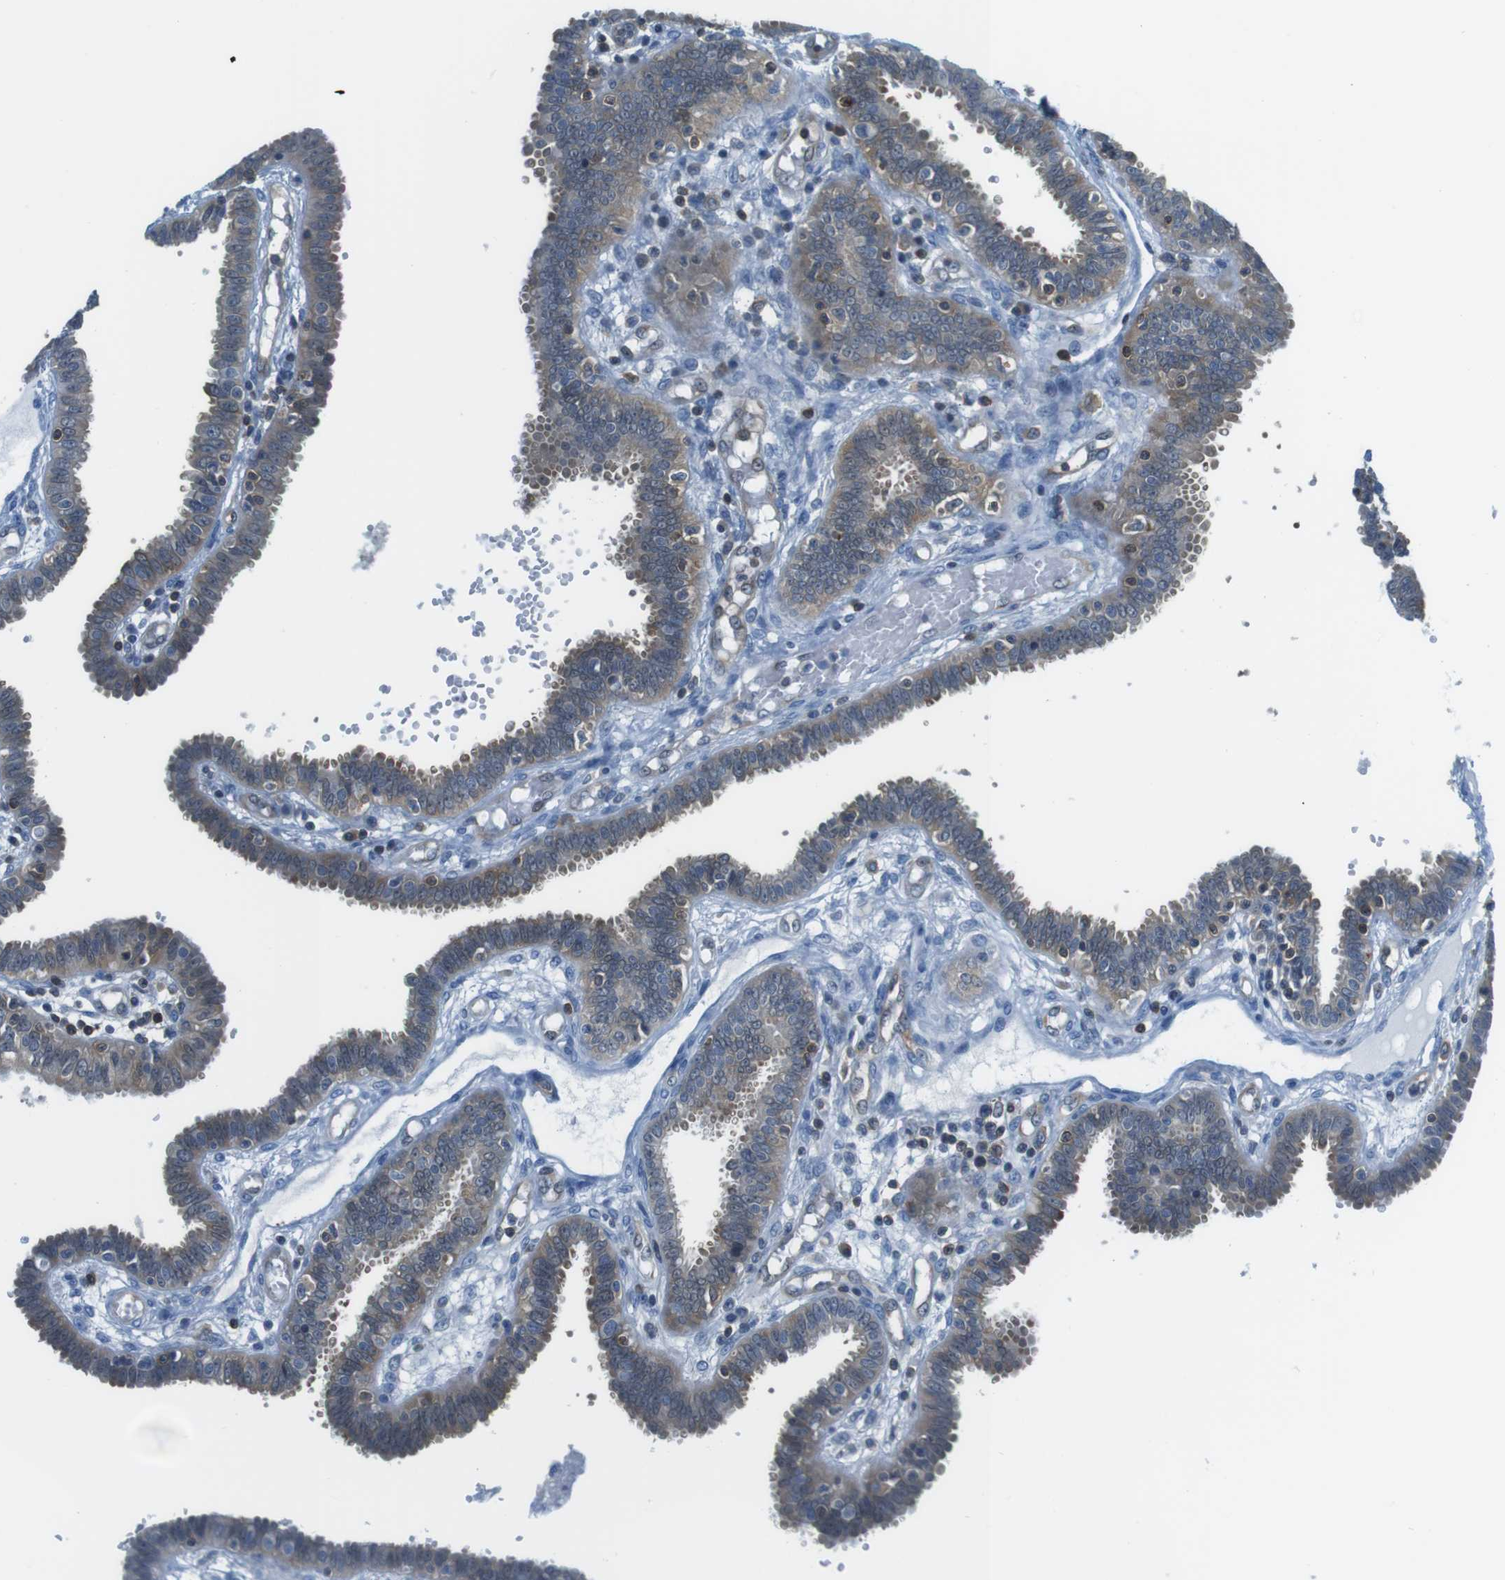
{"staining": {"intensity": "weak", "quantity": ">75%", "location": "cytoplasmic/membranous"}, "tissue": "fallopian tube", "cell_type": "Glandular cells", "image_type": "normal", "snomed": [{"axis": "morphology", "description": "Normal tissue, NOS"}, {"axis": "topography", "description": "Fallopian tube"}], "caption": "Protein positivity by immunohistochemistry (IHC) exhibits weak cytoplasmic/membranous positivity in approximately >75% of glandular cells in unremarkable fallopian tube.", "gene": "TES", "patient": {"sex": "female", "age": 32}}